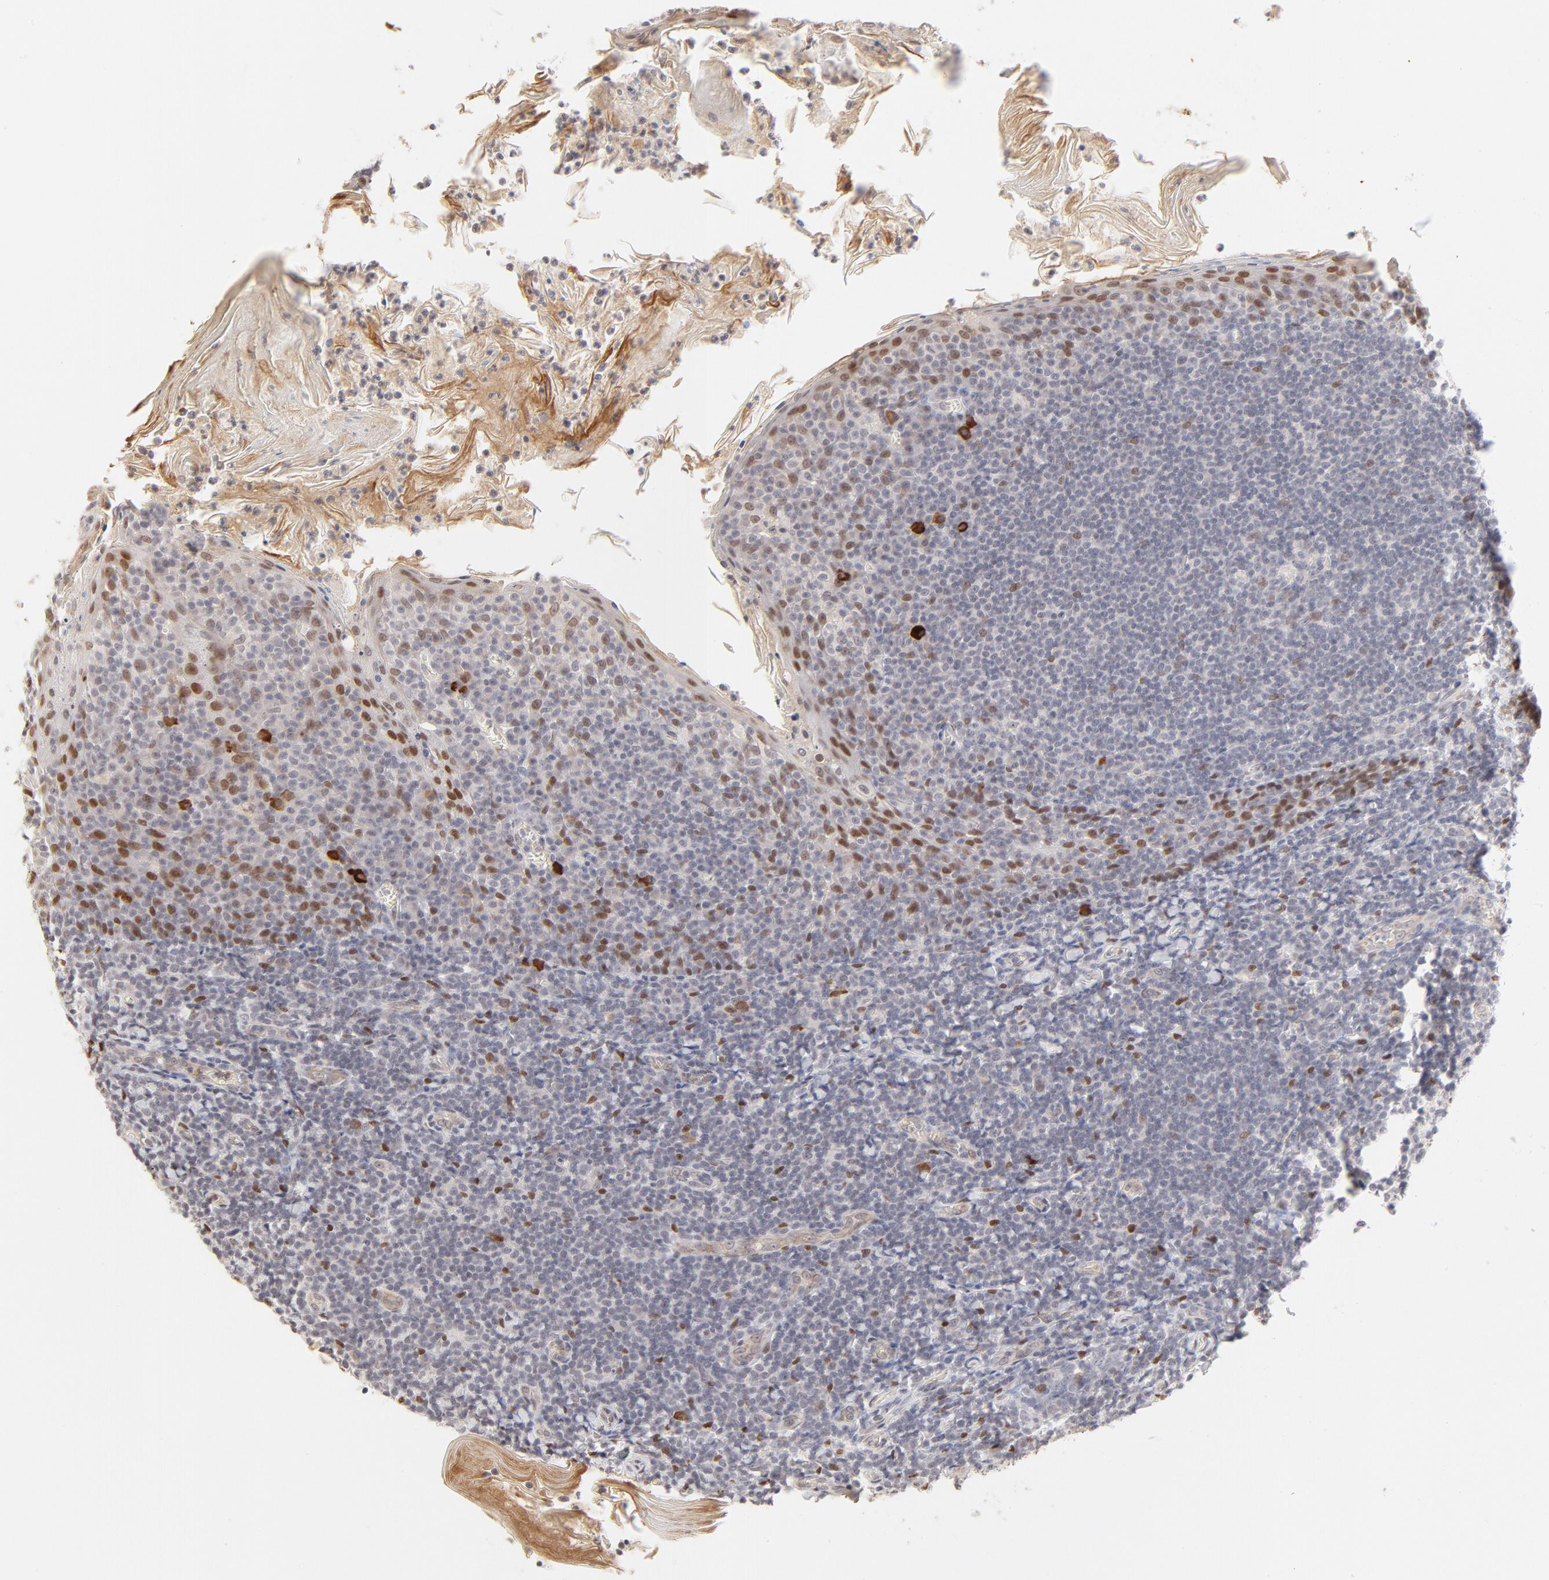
{"staining": {"intensity": "moderate", "quantity": "25%-75%", "location": "nuclear"}, "tissue": "tonsil", "cell_type": "Germinal center cells", "image_type": "normal", "snomed": [{"axis": "morphology", "description": "Normal tissue, NOS"}, {"axis": "topography", "description": "Tonsil"}], "caption": "Immunohistochemical staining of benign tonsil displays 25%-75% levels of moderate nuclear protein expression in approximately 25%-75% of germinal center cells.", "gene": "PBX1", "patient": {"sex": "male", "age": 31}}